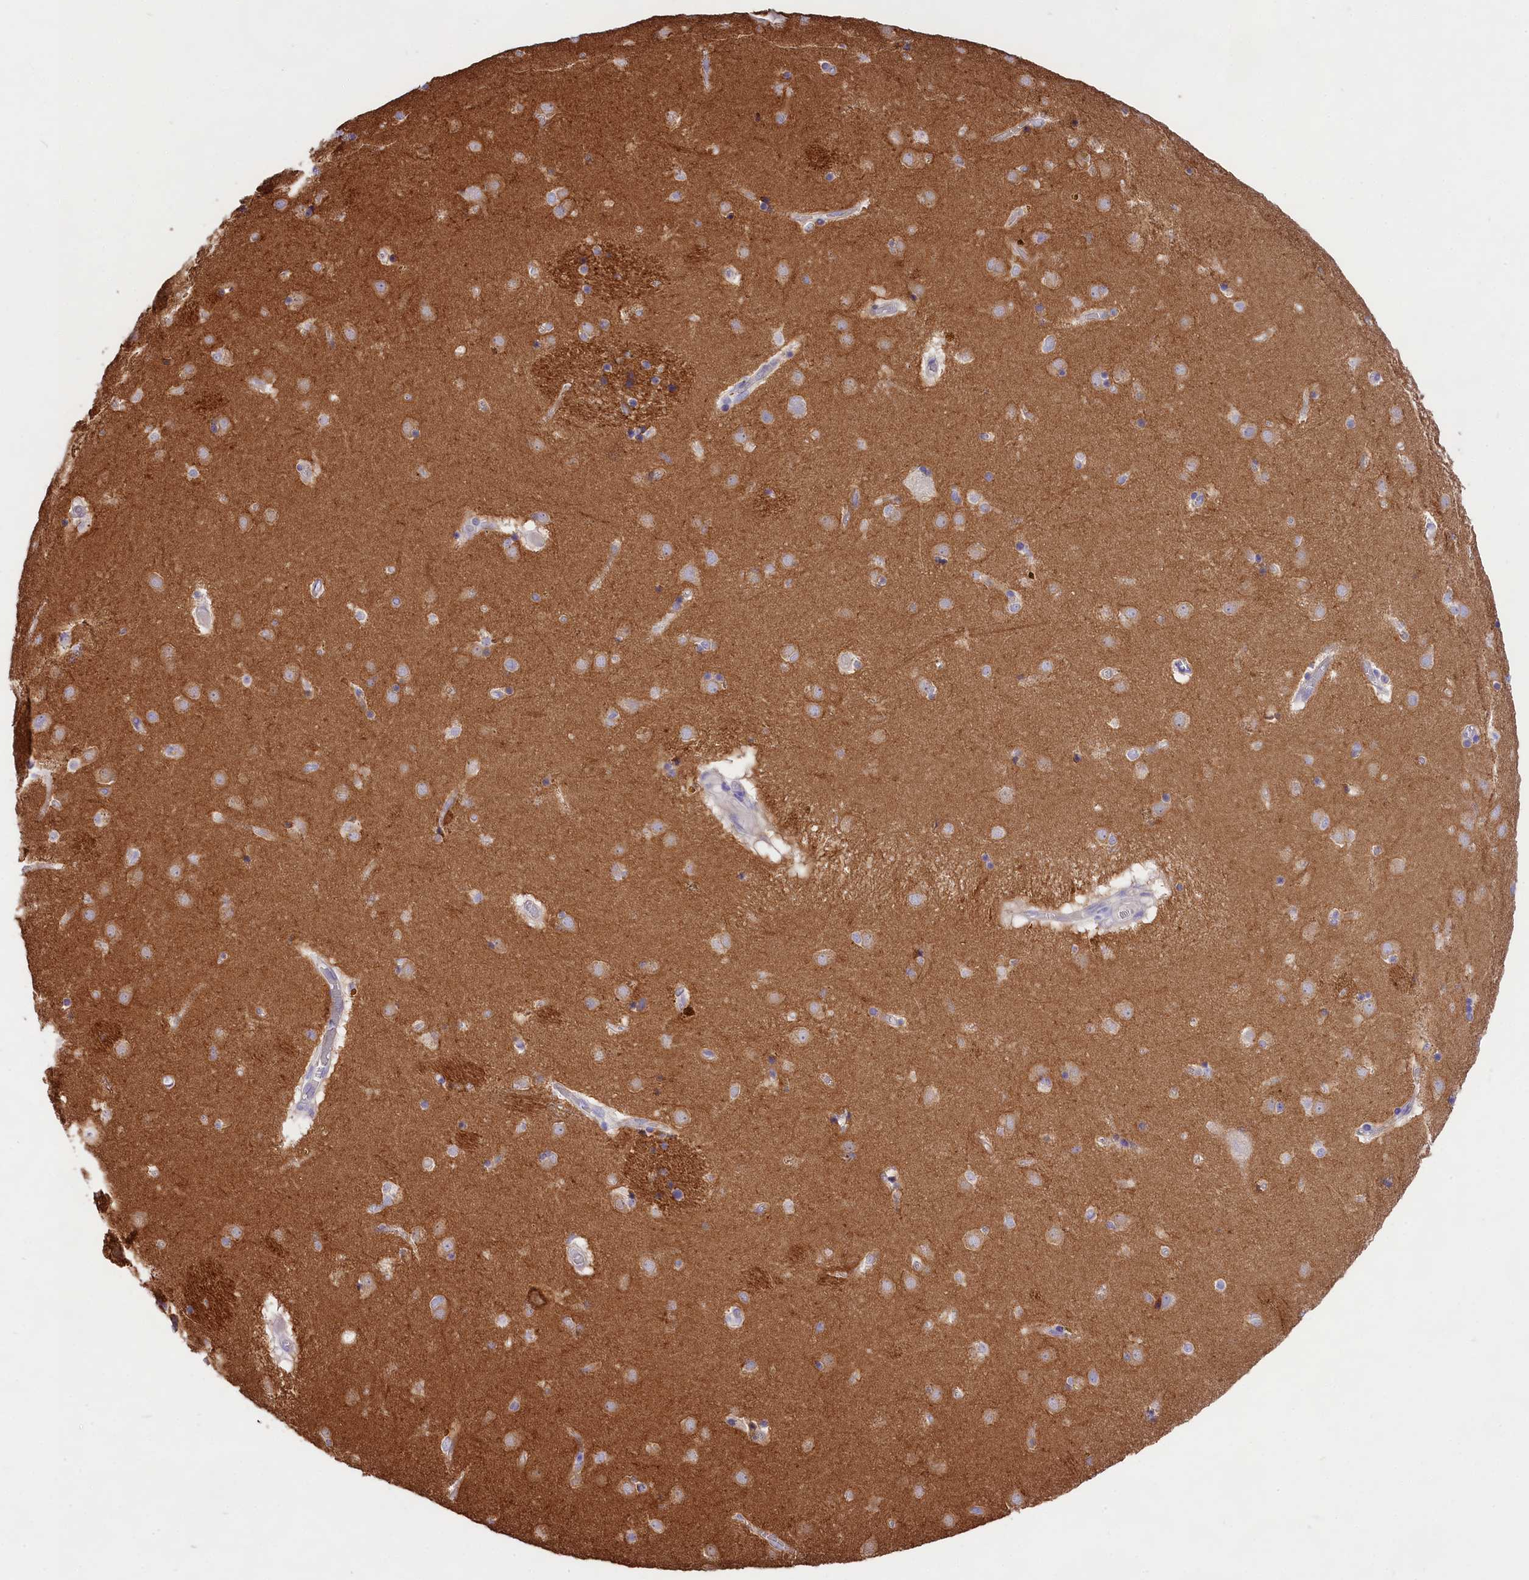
{"staining": {"intensity": "weak", "quantity": "<25%", "location": "cytoplasmic/membranous"}, "tissue": "caudate", "cell_type": "Glial cells", "image_type": "normal", "snomed": [{"axis": "morphology", "description": "Normal tissue, NOS"}, {"axis": "topography", "description": "Lateral ventricle wall"}], "caption": "This image is of unremarkable caudate stained with IHC to label a protein in brown with the nuclei are counter-stained blue. There is no expression in glial cells.", "gene": "PPP1R13L", "patient": {"sex": "male", "age": 70}}